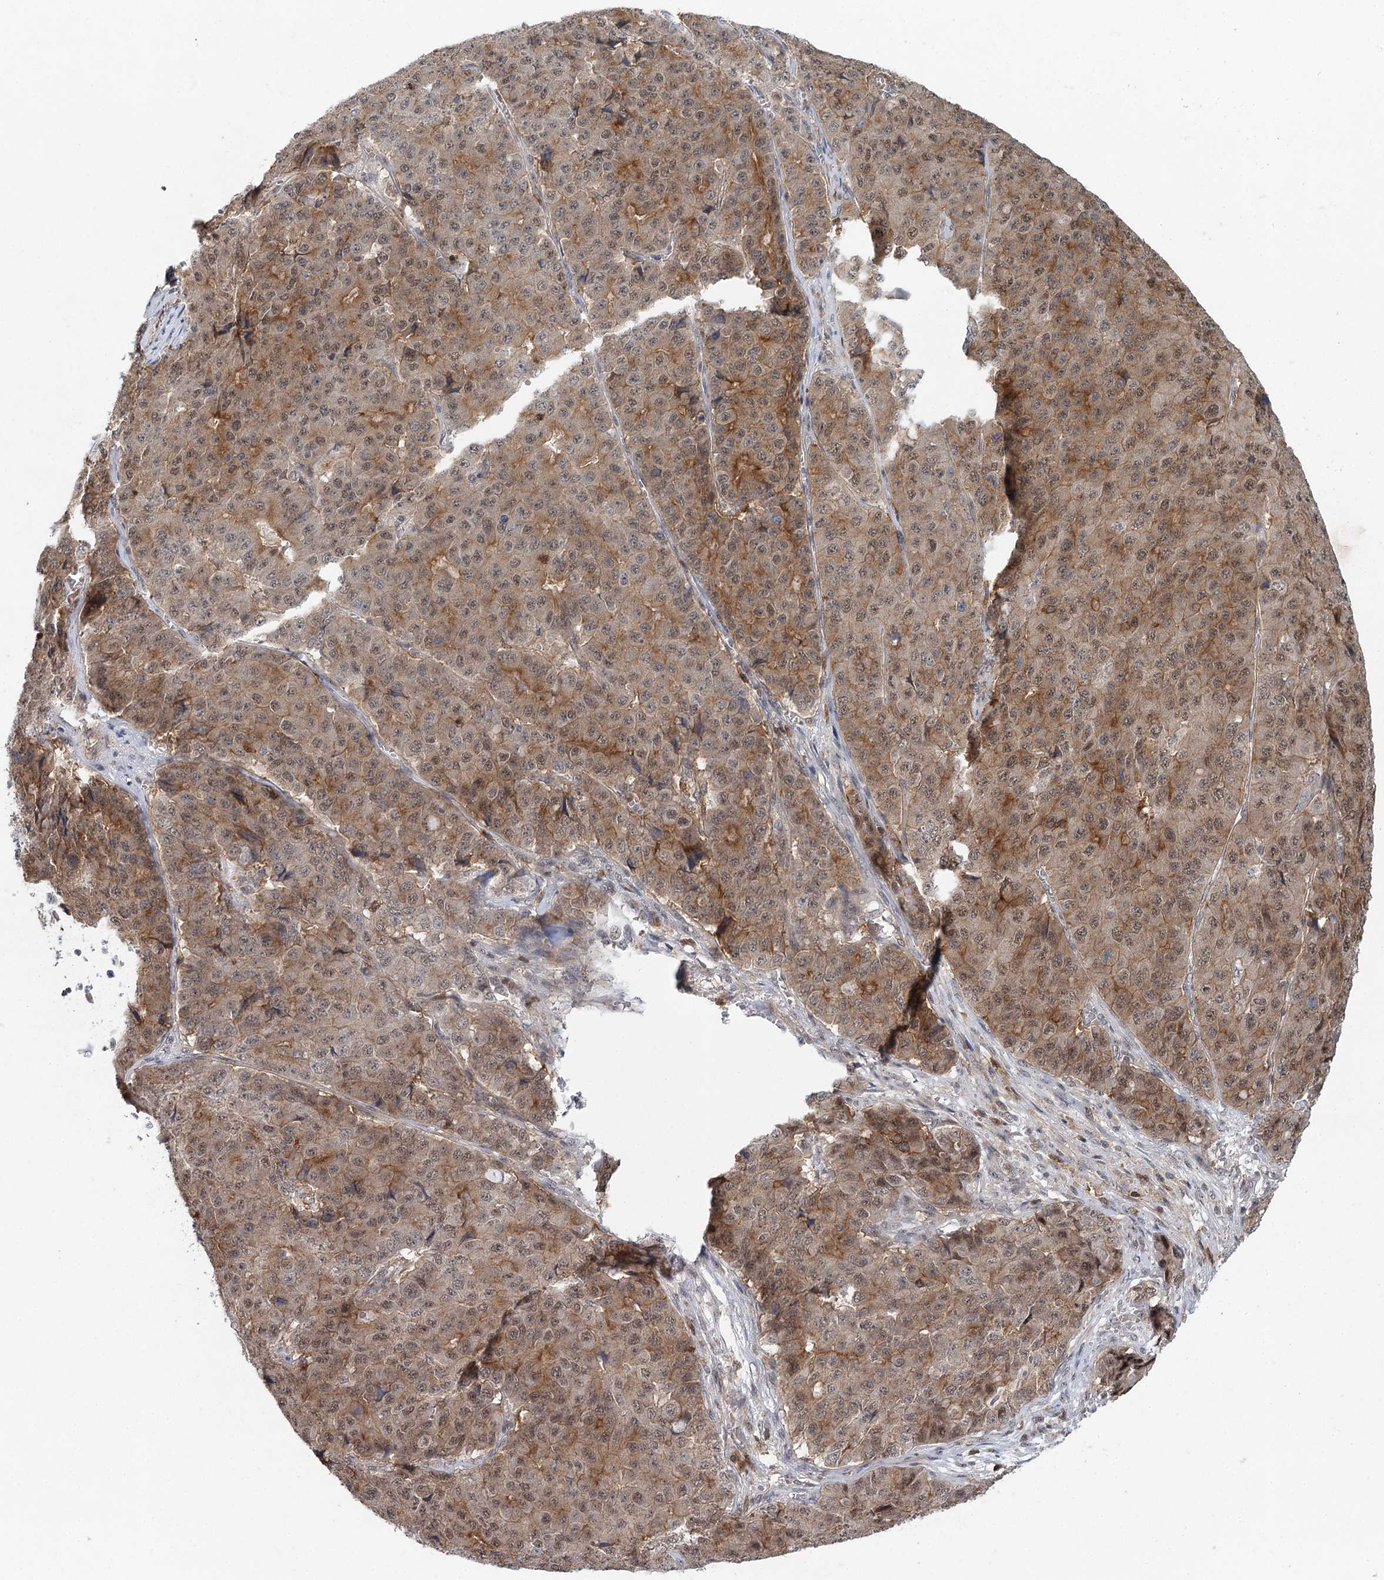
{"staining": {"intensity": "moderate", "quantity": ">75%", "location": "cytoplasmic/membranous,nuclear"}, "tissue": "pancreatic cancer", "cell_type": "Tumor cells", "image_type": "cancer", "snomed": [{"axis": "morphology", "description": "Adenocarcinoma, NOS"}, {"axis": "topography", "description": "Pancreas"}], "caption": "Pancreatic cancer (adenocarcinoma) stained for a protein (brown) reveals moderate cytoplasmic/membranous and nuclear positive expression in approximately >75% of tumor cells.", "gene": "CDC42SE2", "patient": {"sex": "male", "age": 50}}